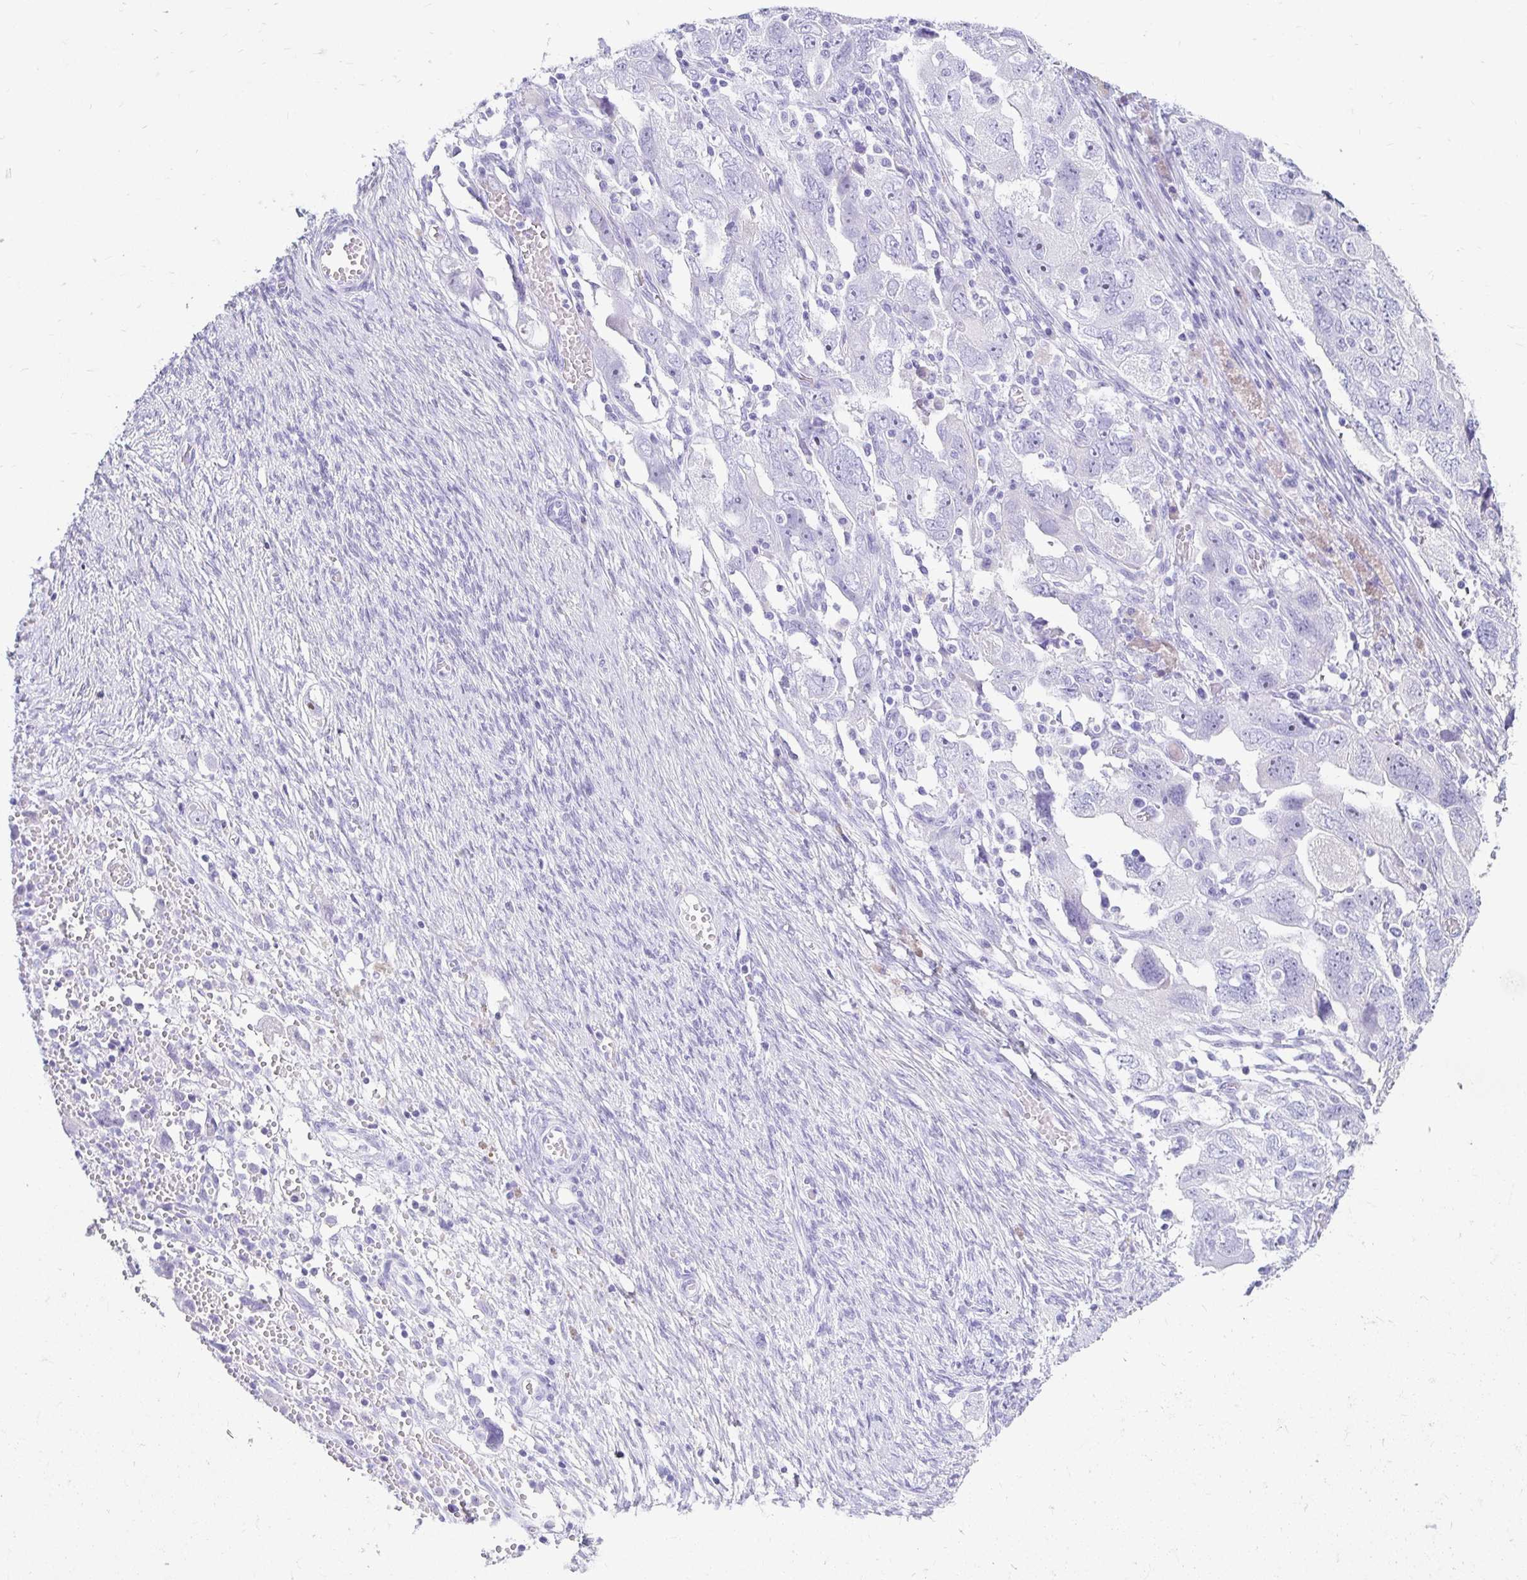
{"staining": {"intensity": "negative", "quantity": "none", "location": "none"}, "tissue": "ovarian cancer", "cell_type": "Tumor cells", "image_type": "cancer", "snomed": [{"axis": "morphology", "description": "Carcinoma, NOS"}, {"axis": "morphology", "description": "Cystadenocarcinoma, serous, NOS"}, {"axis": "topography", "description": "Ovary"}], "caption": "Human ovarian cancer stained for a protein using immunohistochemistry (IHC) demonstrates no expression in tumor cells.", "gene": "CST6", "patient": {"sex": "female", "age": 69}}